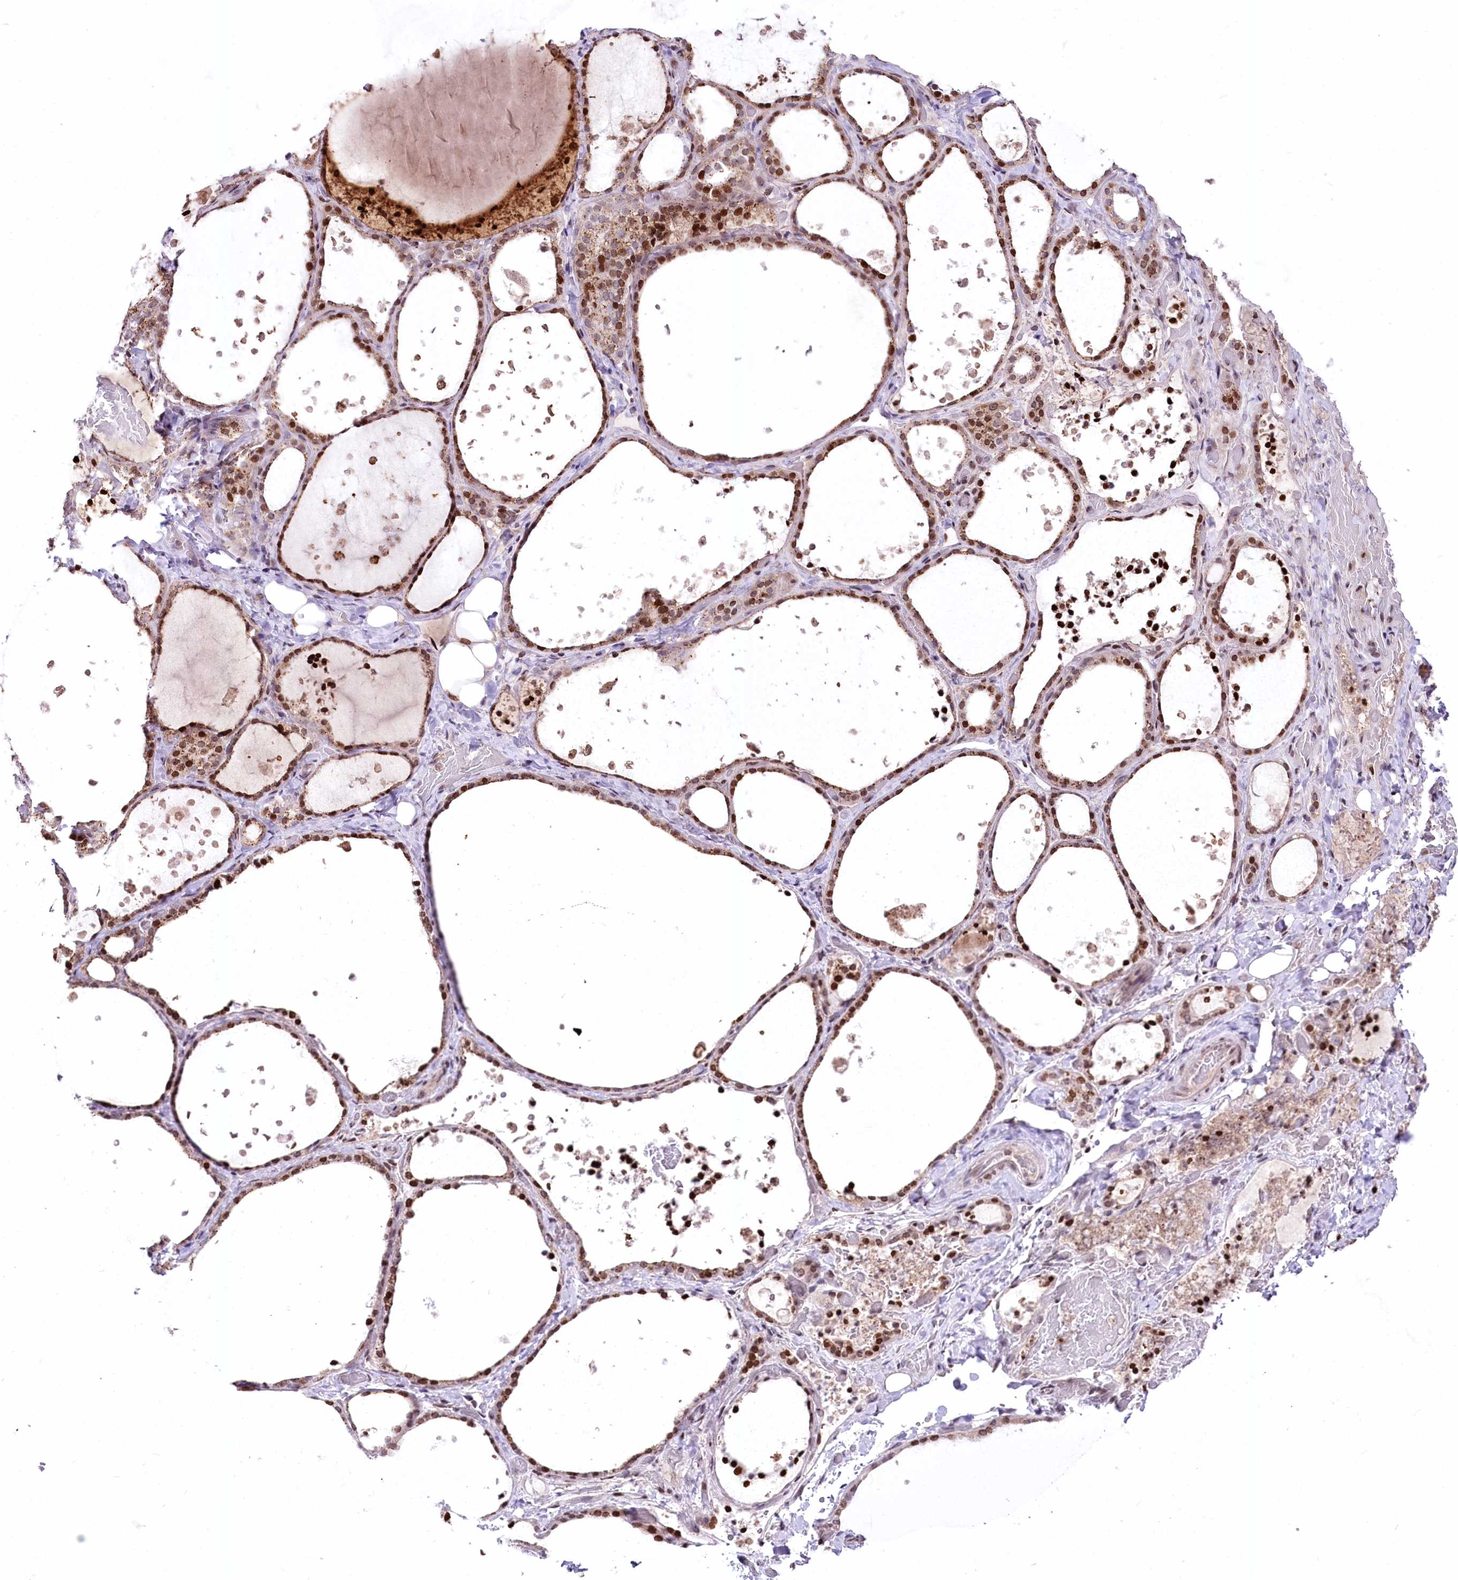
{"staining": {"intensity": "strong", "quantity": ">75%", "location": "cytoplasmic/membranous,nuclear"}, "tissue": "thyroid gland", "cell_type": "Glandular cells", "image_type": "normal", "snomed": [{"axis": "morphology", "description": "Normal tissue, NOS"}, {"axis": "topography", "description": "Thyroid gland"}], "caption": "Benign thyroid gland was stained to show a protein in brown. There is high levels of strong cytoplasmic/membranous,nuclear positivity in approximately >75% of glandular cells. The staining is performed using DAB (3,3'-diaminobenzidine) brown chromogen to label protein expression. The nuclei are counter-stained blue using hematoxylin.", "gene": "ZFYVE27", "patient": {"sex": "female", "age": 44}}